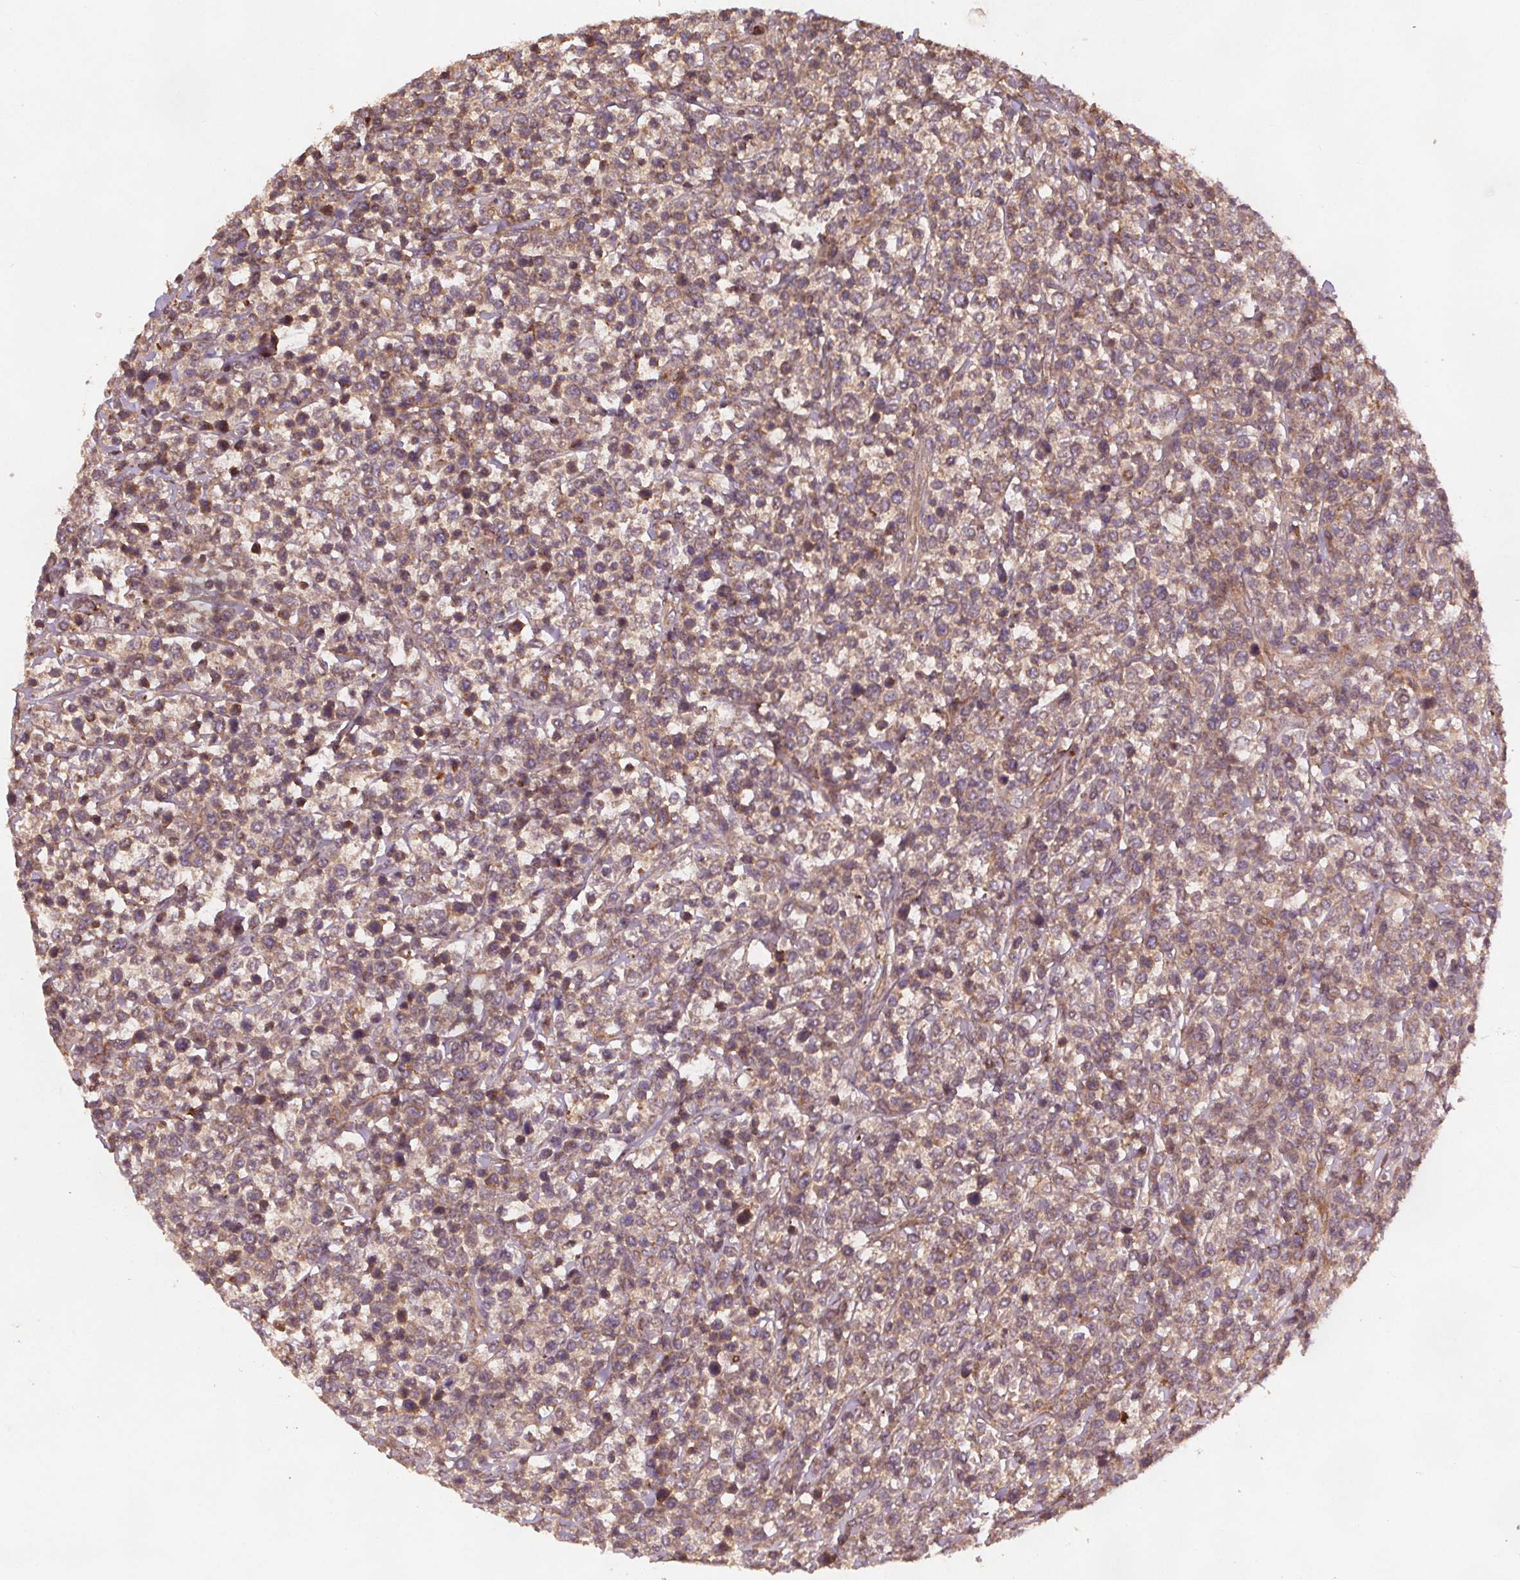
{"staining": {"intensity": "weak", "quantity": ">75%", "location": "cytoplasmic/membranous"}, "tissue": "lymphoma", "cell_type": "Tumor cells", "image_type": "cancer", "snomed": [{"axis": "morphology", "description": "Malignant lymphoma, non-Hodgkin's type, High grade"}, {"axis": "topography", "description": "Soft tissue"}], "caption": "High-grade malignant lymphoma, non-Hodgkin's type tissue exhibits weak cytoplasmic/membranous expression in about >75% of tumor cells", "gene": "SEC14L2", "patient": {"sex": "female", "age": 56}}